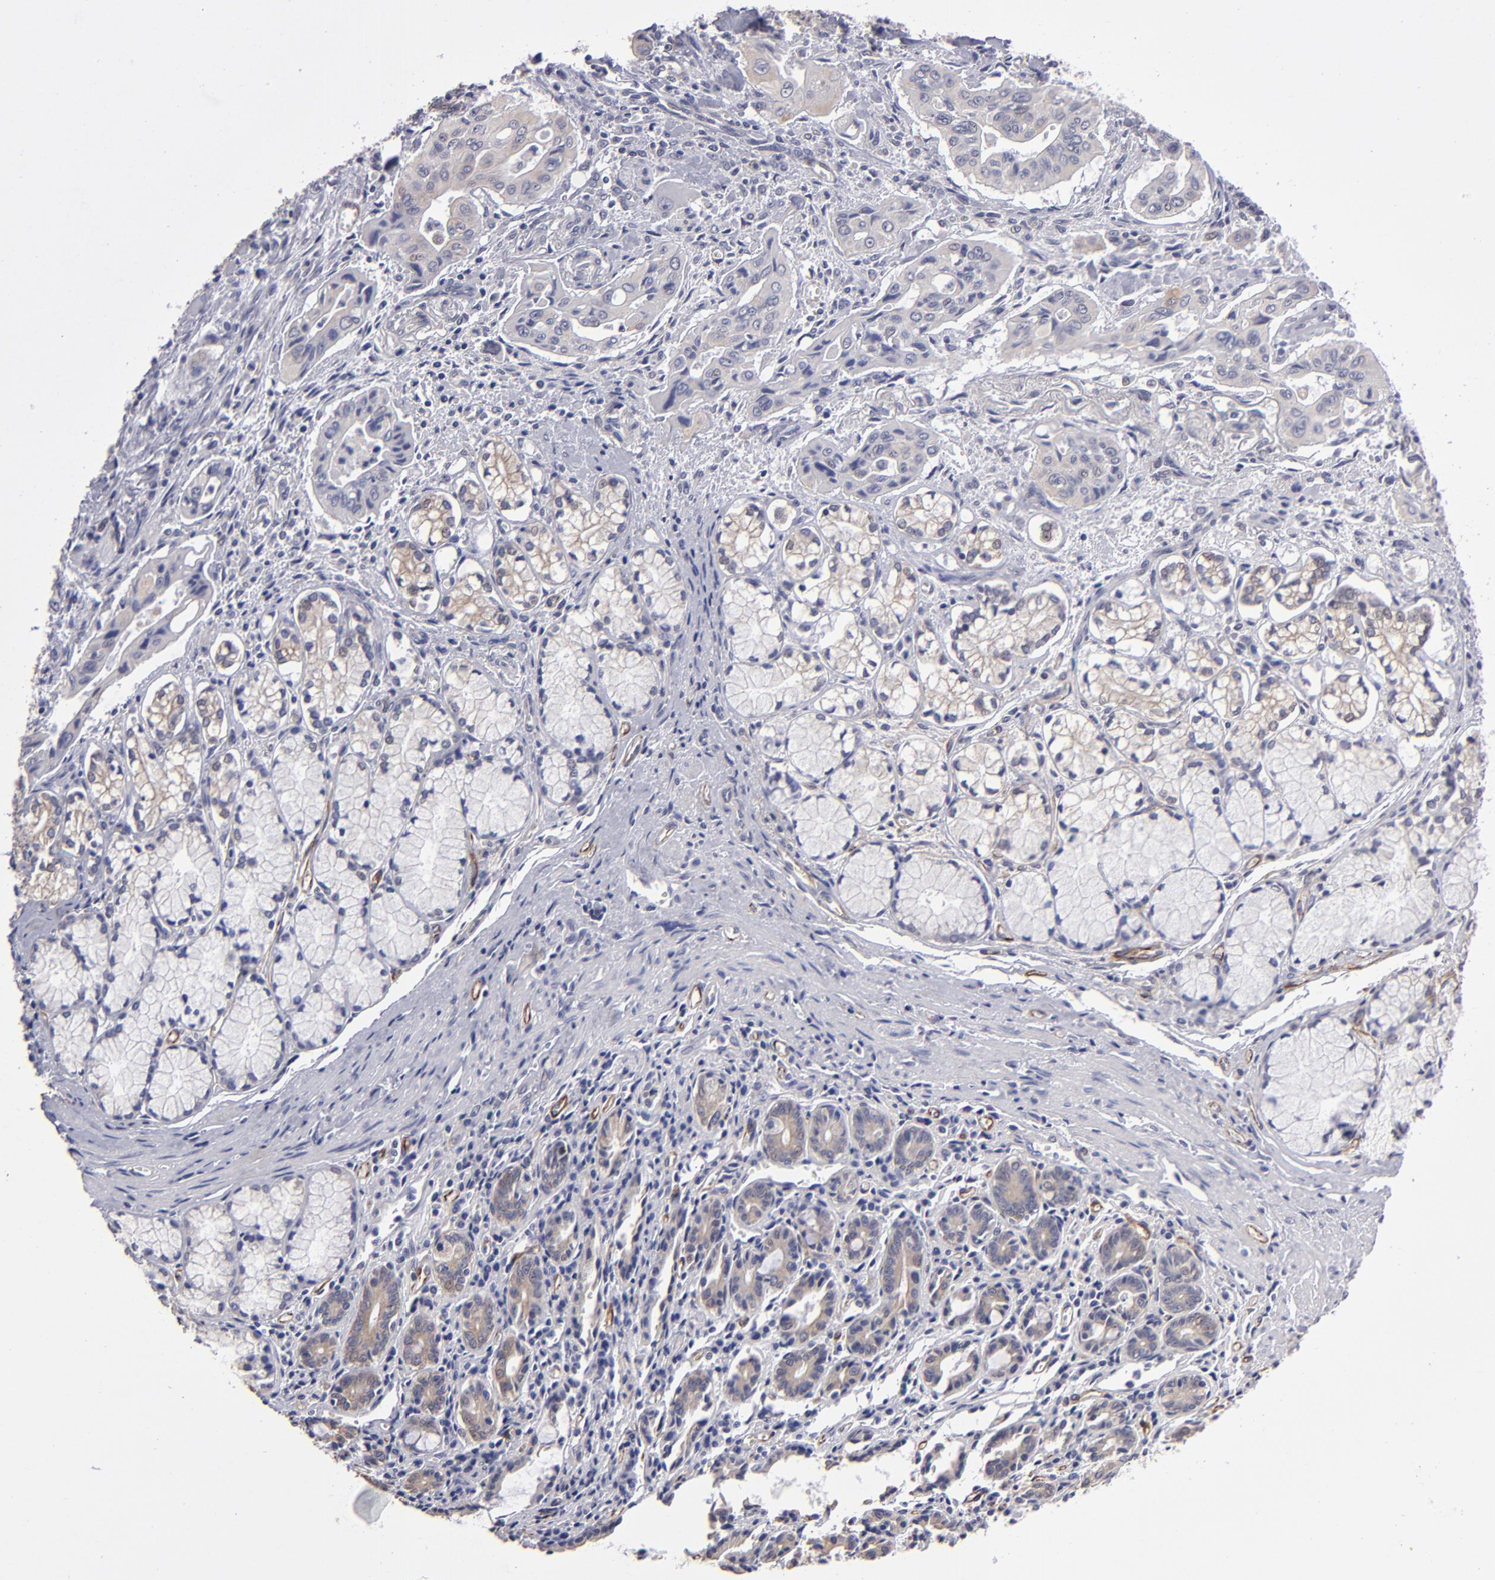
{"staining": {"intensity": "weak", "quantity": "25%-75%", "location": "cytoplasmic/membranous"}, "tissue": "pancreatic cancer", "cell_type": "Tumor cells", "image_type": "cancer", "snomed": [{"axis": "morphology", "description": "Adenocarcinoma, NOS"}, {"axis": "topography", "description": "Pancreas"}], "caption": "Pancreatic cancer (adenocarcinoma) stained with a protein marker demonstrates weak staining in tumor cells.", "gene": "ZNF175", "patient": {"sex": "male", "age": 77}}